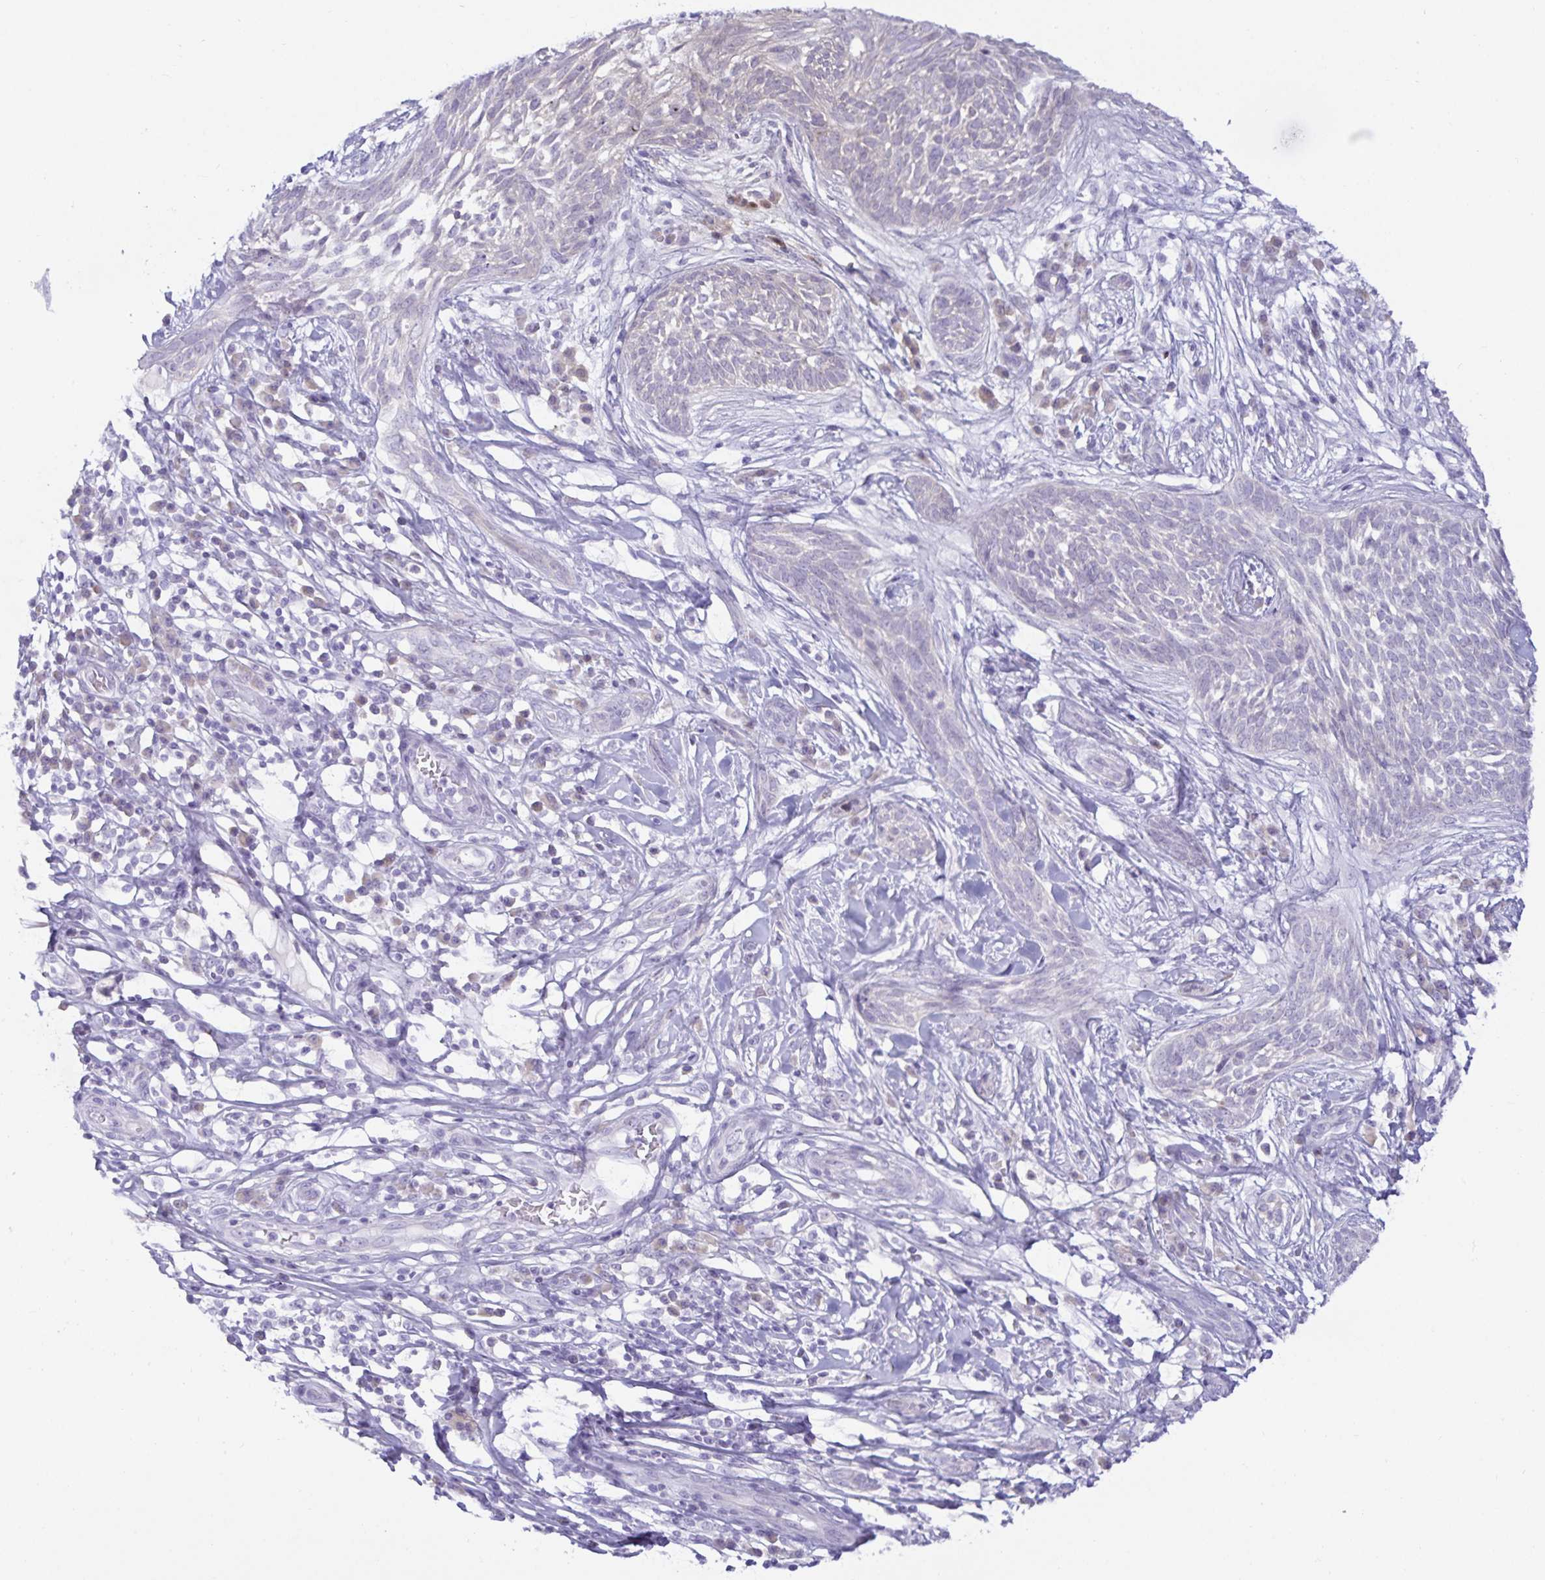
{"staining": {"intensity": "negative", "quantity": "none", "location": "none"}, "tissue": "skin cancer", "cell_type": "Tumor cells", "image_type": "cancer", "snomed": [{"axis": "morphology", "description": "Basal cell carcinoma"}, {"axis": "topography", "description": "Skin"}, {"axis": "topography", "description": "Skin, foot"}], "caption": "High power microscopy photomicrograph of an IHC image of skin cancer (basal cell carcinoma), revealing no significant staining in tumor cells. The staining was performed using DAB to visualize the protein expression in brown, while the nuclei were stained in blue with hematoxylin (Magnification: 20x).", "gene": "MON2", "patient": {"sex": "female", "age": 86}}